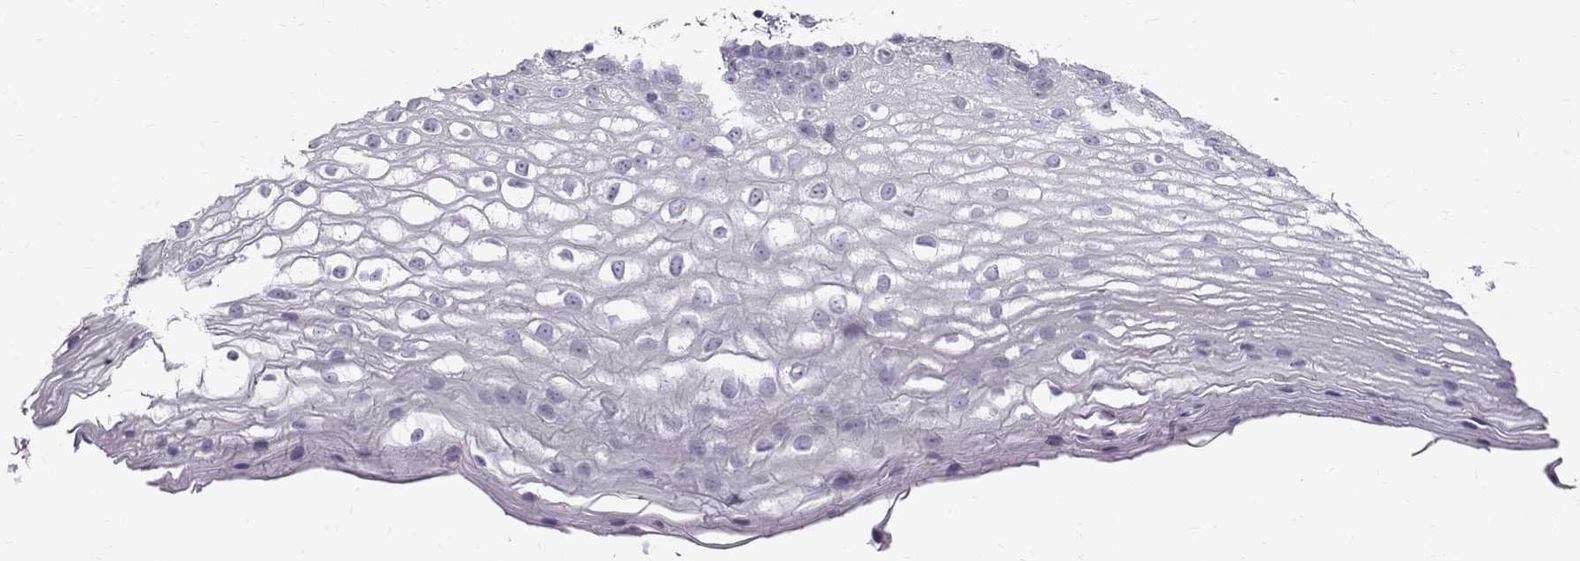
{"staining": {"intensity": "negative", "quantity": "none", "location": "none"}, "tissue": "oral mucosa", "cell_type": "Squamous epithelial cells", "image_type": "normal", "snomed": [{"axis": "morphology", "description": "Normal tissue, NOS"}, {"axis": "topography", "description": "Oral tissue"}], "caption": "A high-resolution micrograph shows immunohistochemistry staining of benign oral mucosa, which displays no significant expression in squamous epithelial cells.", "gene": "ROPN1B", "patient": {"sex": "male", "age": 72}}